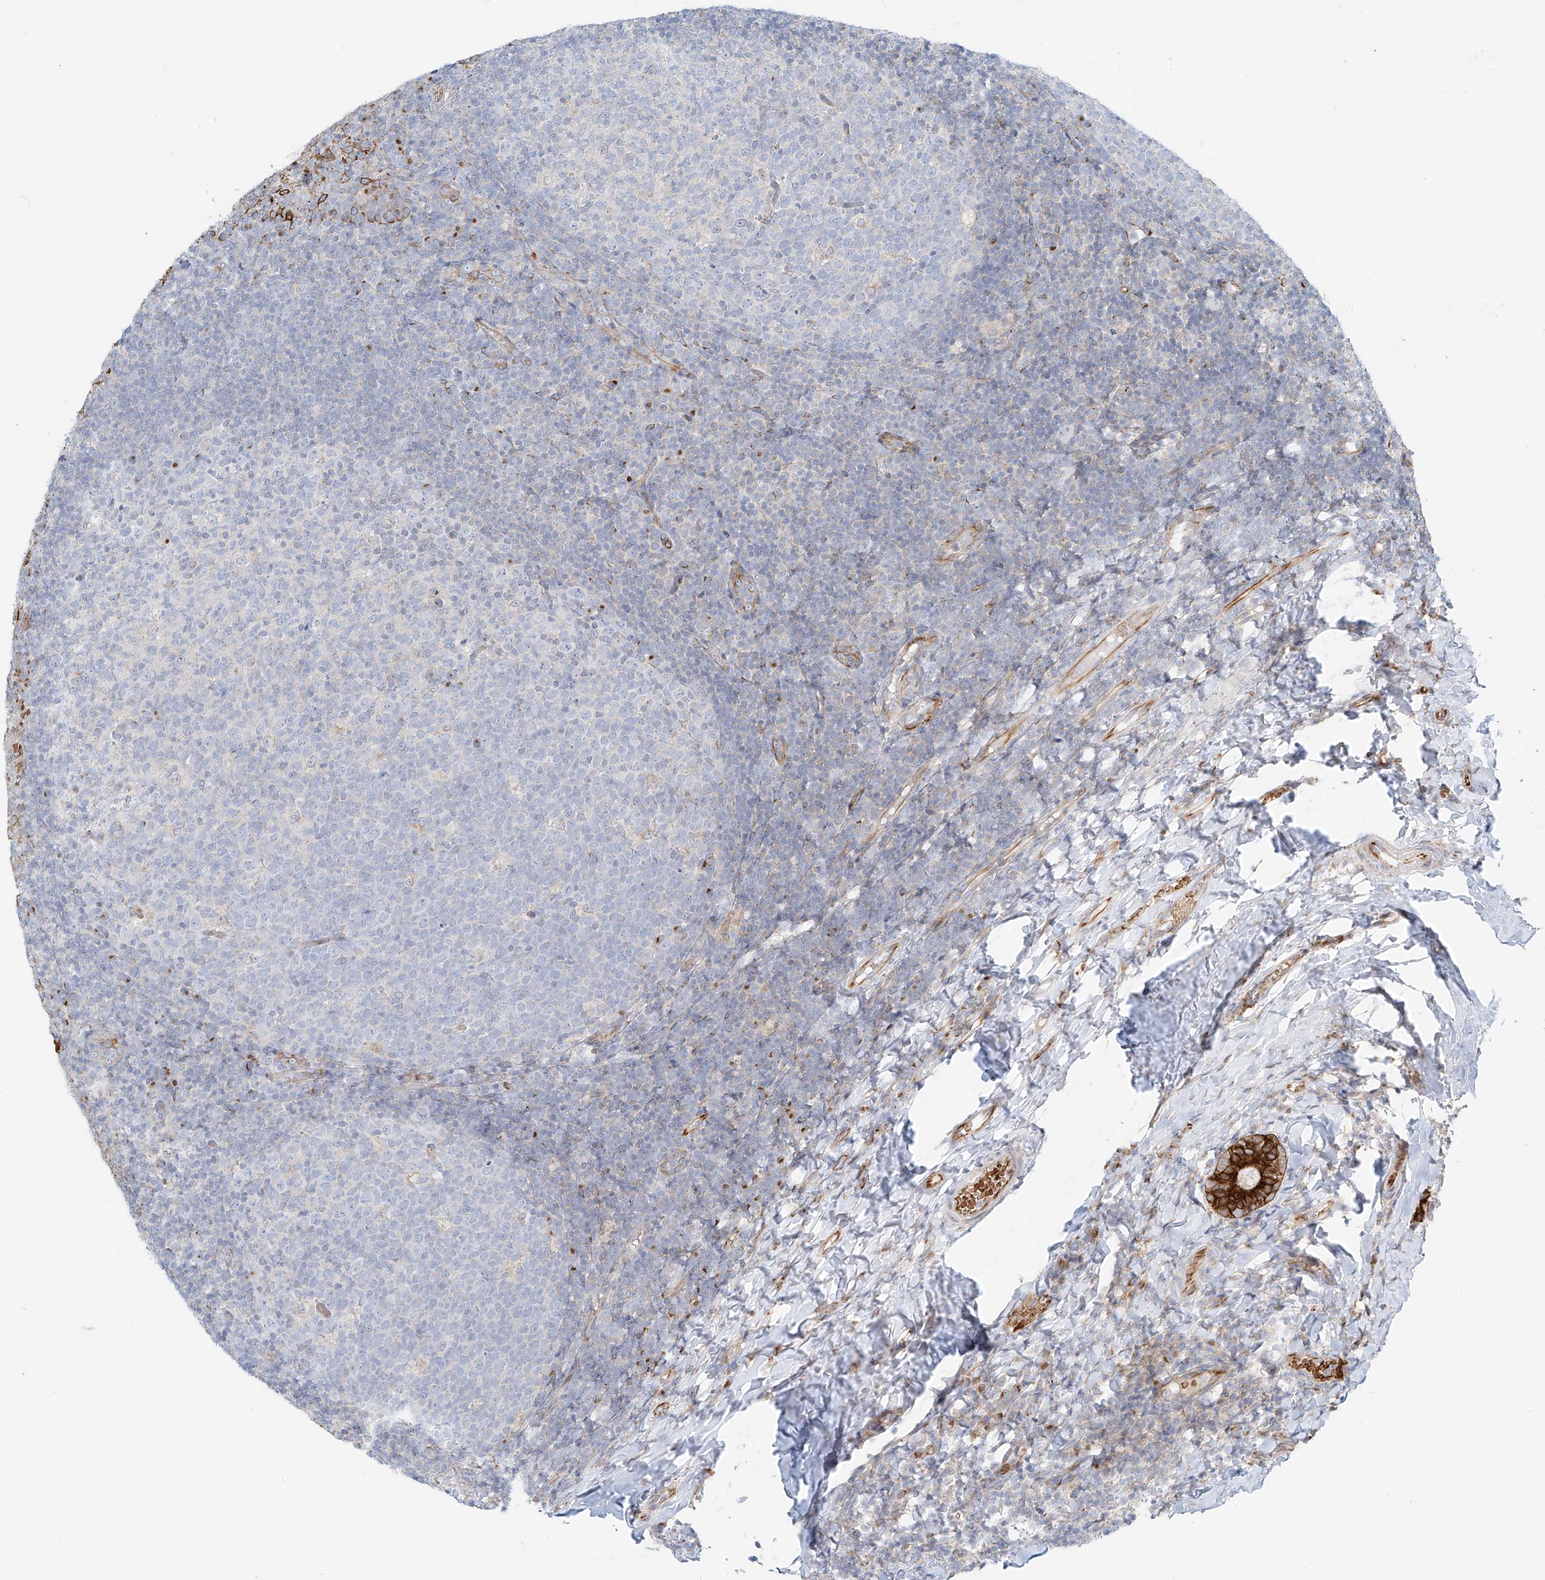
{"staining": {"intensity": "negative", "quantity": "none", "location": "none"}, "tissue": "tonsil", "cell_type": "Germinal center cells", "image_type": "normal", "snomed": [{"axis": "morphology", "description": "Normal tissue, NOS"}, {"axis": "topography", "description": "Tonsil"}], "caption": "Protein analysis of unremarkable tonsil reveals no significant positivity in germinal center cells.", "gene": "EIPR1", "patient": {"sex": "female", "age": 19}}